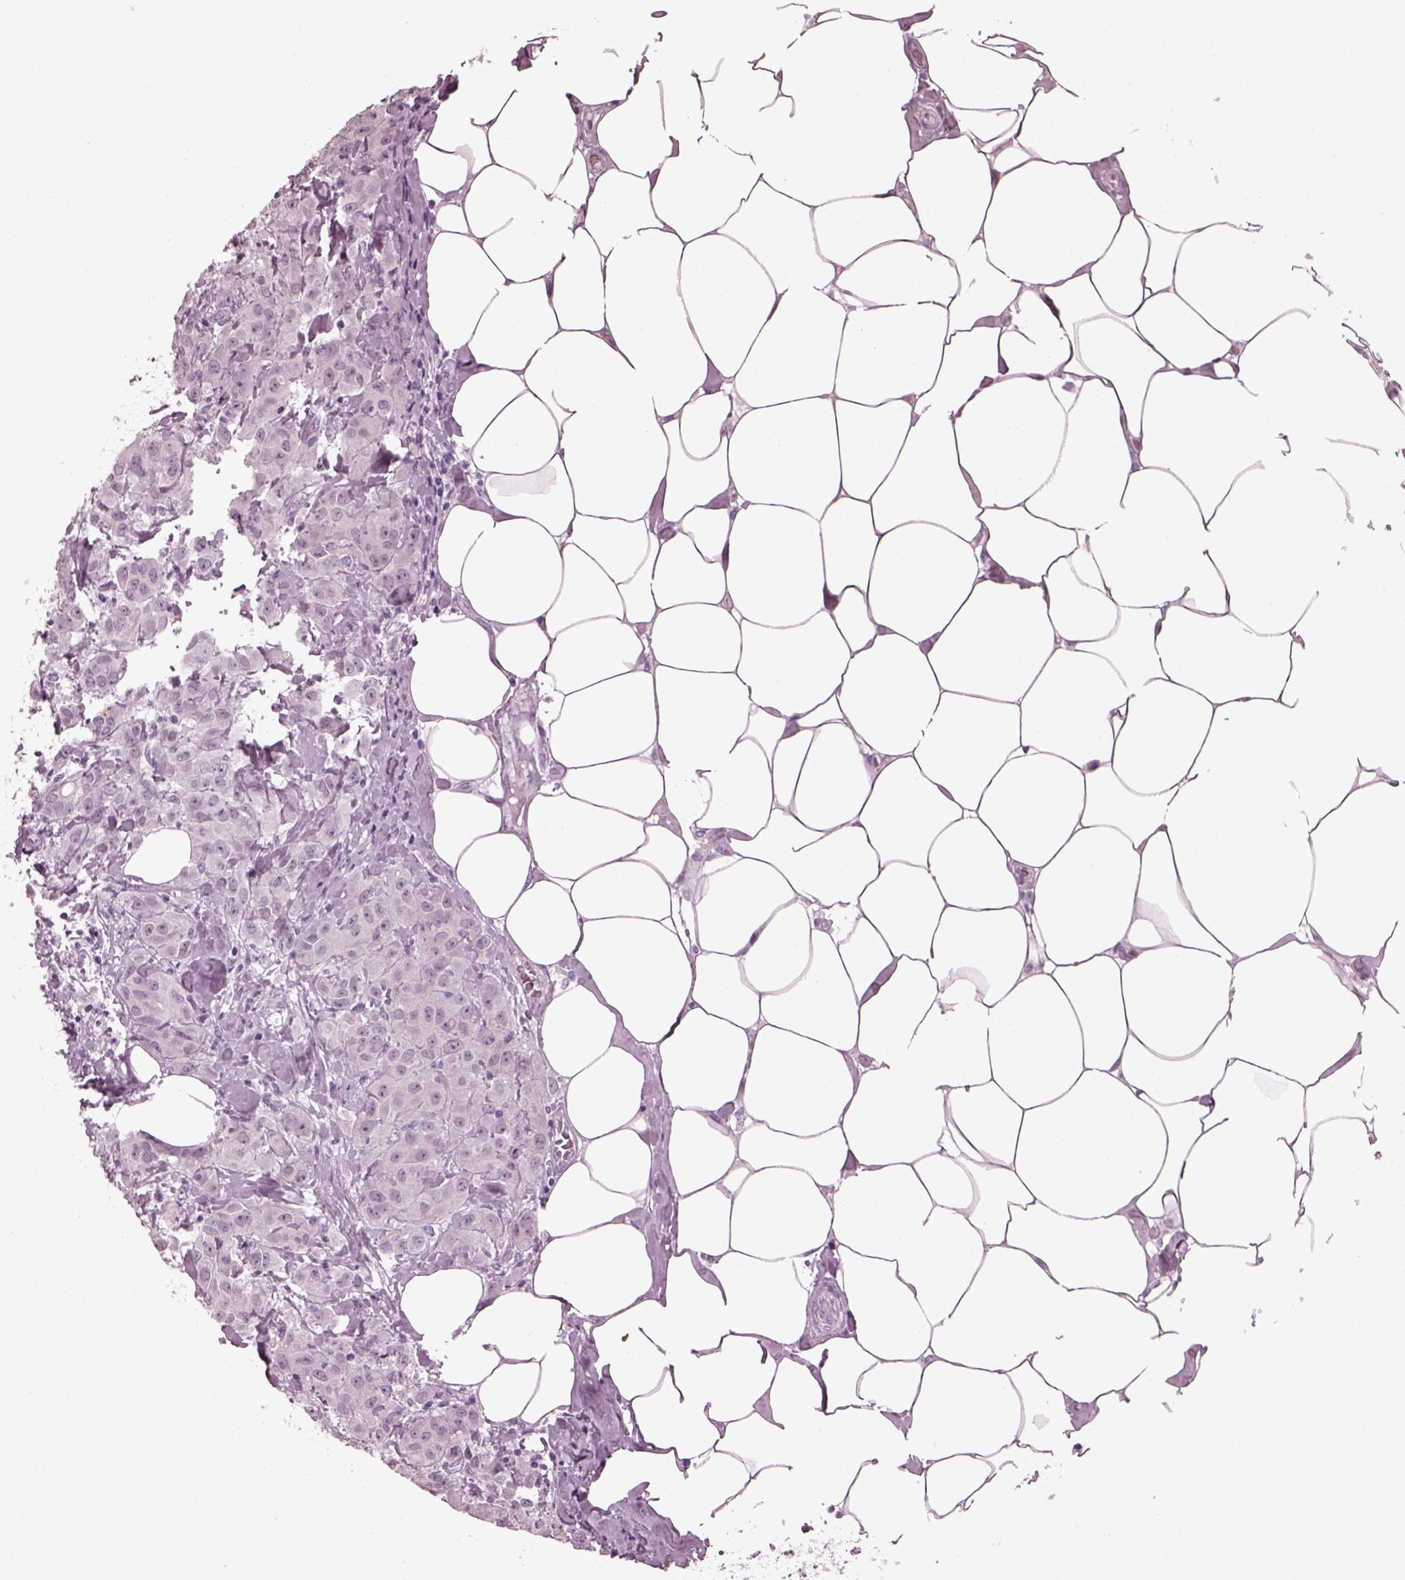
{"staining": {"intensity": "negative", "quantity": "none", "location": "none"}, "tissue": "breast cancer", "cell_type": "Tumor cells", "image_type": "cancer", "snomed": [{"axis": "morphology", "description": "Normal tissue, NOS"}, {"axis": "morphology", "description": "Duct carcinoma"}, {"axis": "topography", "description": "Breast"}], "caption": "This is an IHC photomicrograph of human breast cancer. There is no positivity in tumor cells.", "gene": "SLC6A17", "patient": {"sex": "female", "age": 43}}